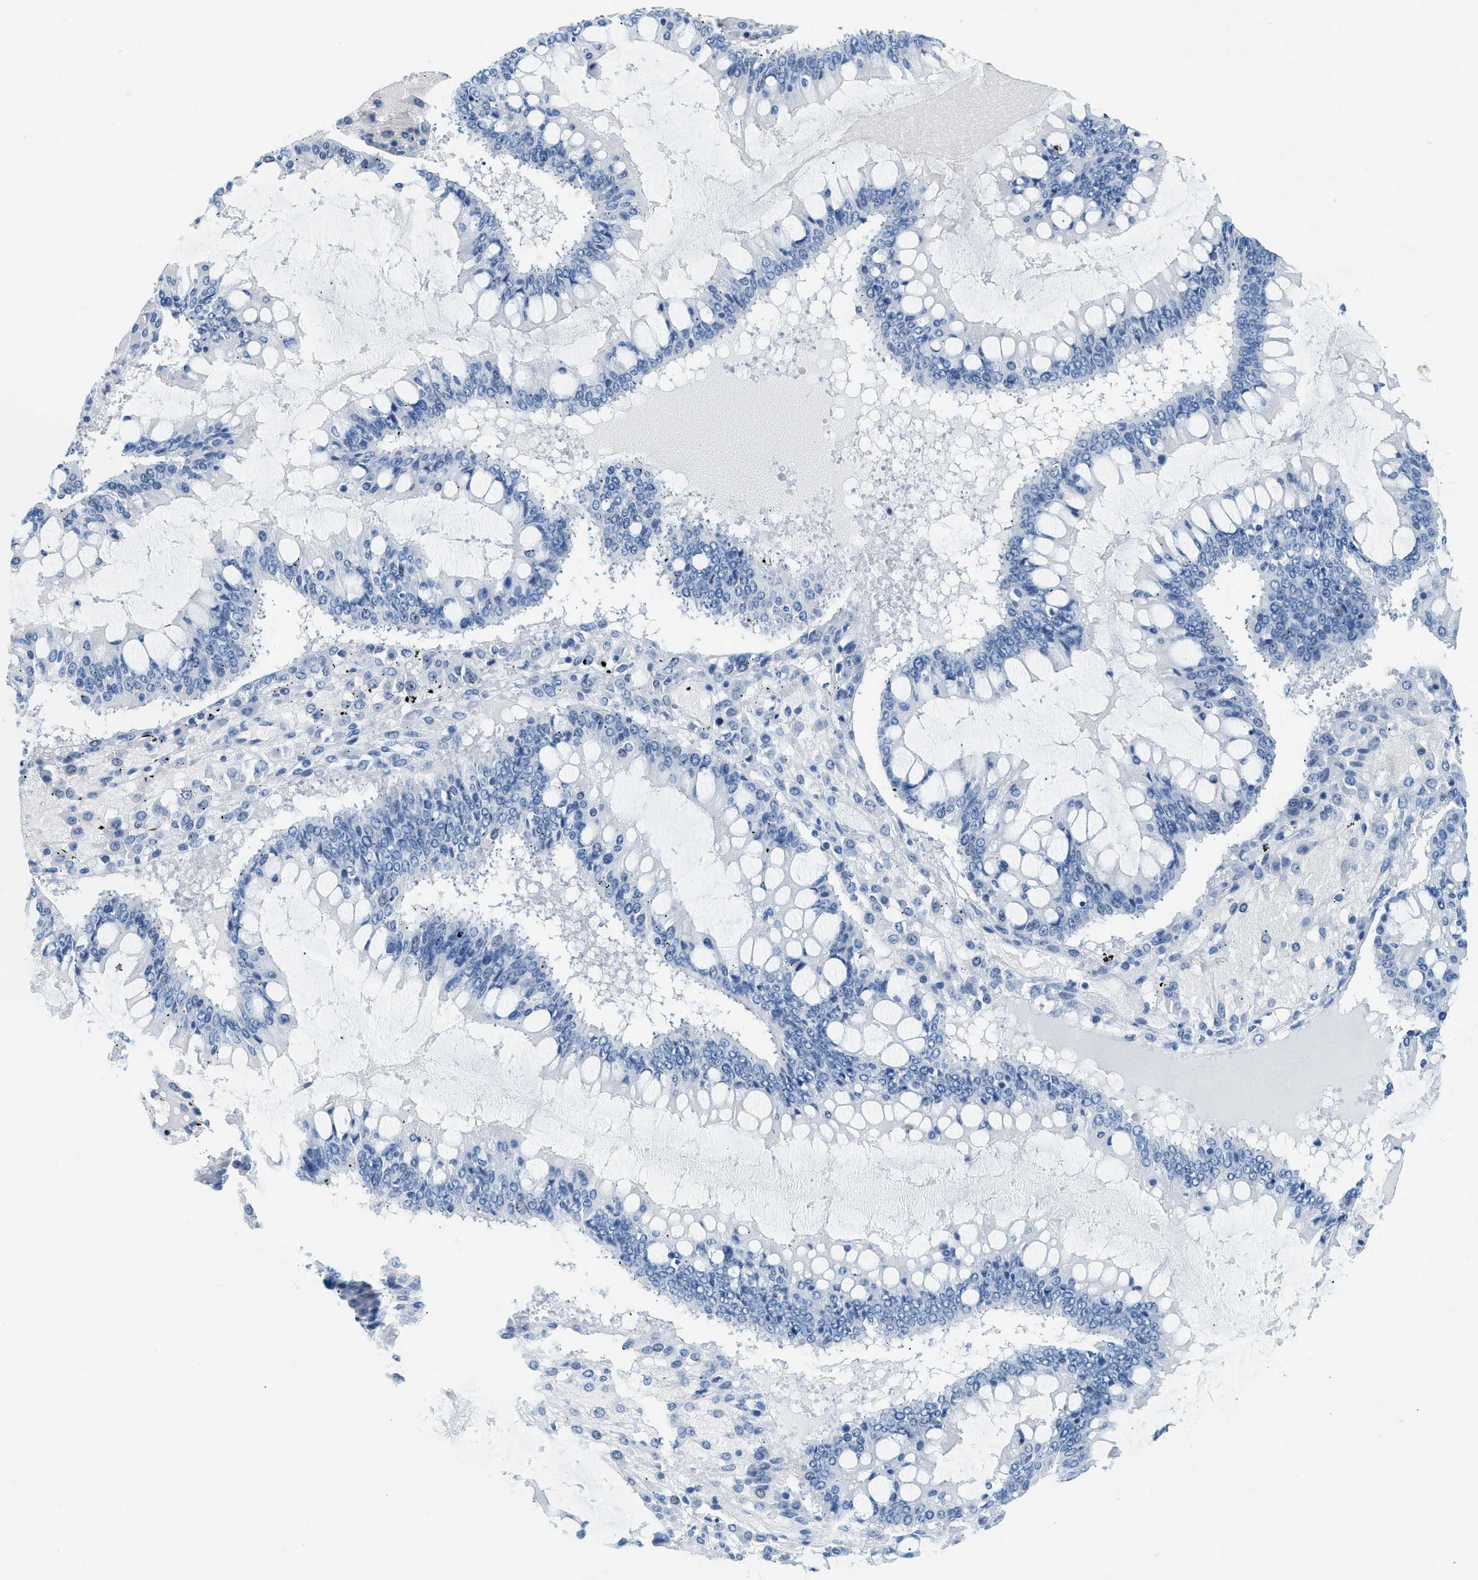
{"staining": {"intensity": "negative", "quantity": "none", "location": "none"}, "tissue": "ovarian cancer", "cell_type": "Tumor cells", "image_type": "cancer", "snomed": [{"axis": "morphology", "description": "Cystadenocarcinoma, mucinous, NOS"}, {"axis": "topography", "description": "Ovary"}], "caption": "Photomicrograph shows no protein staining in tumor cells of mucinous cystadenocarcinoma (ovarian) tissue.", "gene": "TPSAB1", "patient": {"sex": "female", "age": 73}}